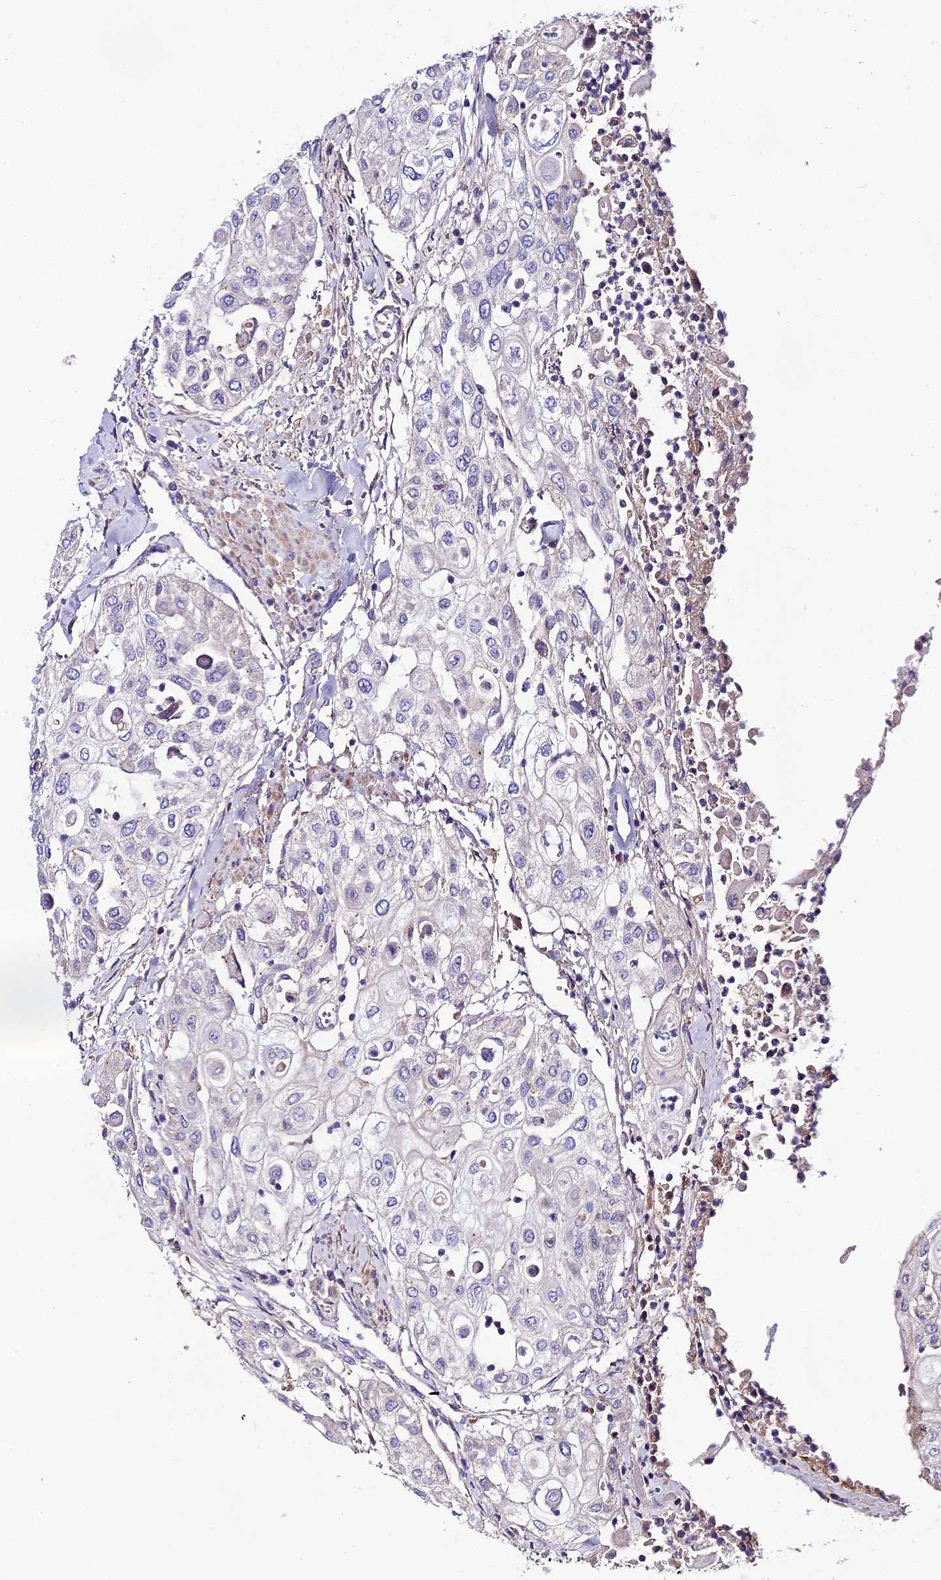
{"staining": {"intensity": "negative", "quantity": "none", "location": "none"}, "tissue": "urothelial cancer", "cell_type": "Tumor cells", "image_type": "cancer", "snomed": [{"axis": "morphology", "description": "Urothelial carcinoma, High grade"}, {"axis": "topography", "description": "Urinary bladder"}], "caption": "High magnification brightfield microscopy of urothelial carcinoma (high-grade) stained with DAB (3,3'-diaminobenzidine) (brown) and counterstained with hematoxylin (blue): tumor cells show no significant positivity.", "gene": "PIGU", "patient": {"sex": "female", "age": 79}}